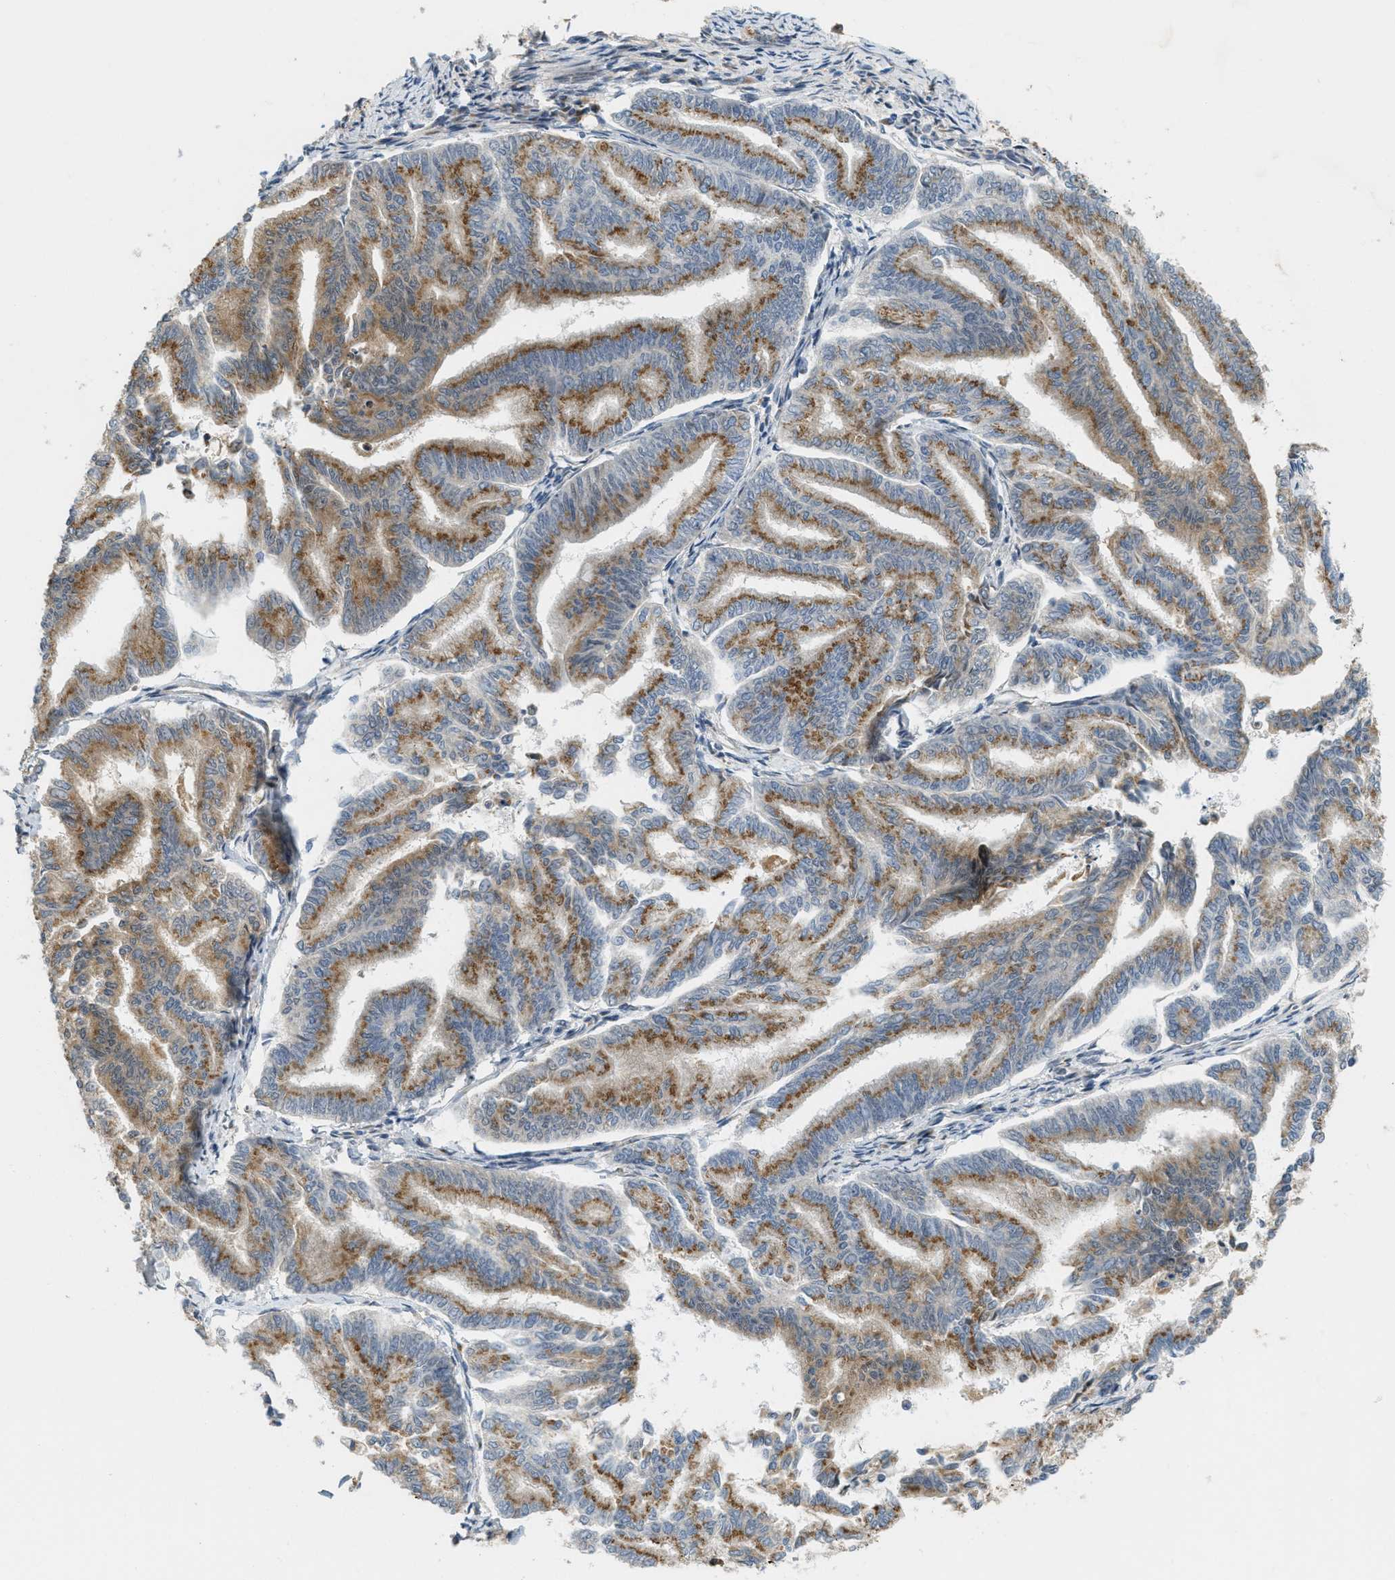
{"staining": {"intensity": "moderate", "quantity": ">75%", "location": "cytoplasmic/membranous"}, "tissue": "endometrial cancer", "cell_type": "Tumor cells", "image_type": "cancer", "snomed": [{"axis": "morphology", "description": "Adenocarcinoma, NOS"}, {"axis": "topography", "description": "Endometrium"}], "caption": "Immunohistochemical staining of human adenocarcinoma (endometrial) shows moderate cytoplasmic/membranous protein expression in about >75% of tumor cells. (brown staining indicates protein expression, while blue staining denotes nuclei).", "gene": "ZFPL1", "patient": {"sex": "female", "age": 79}}